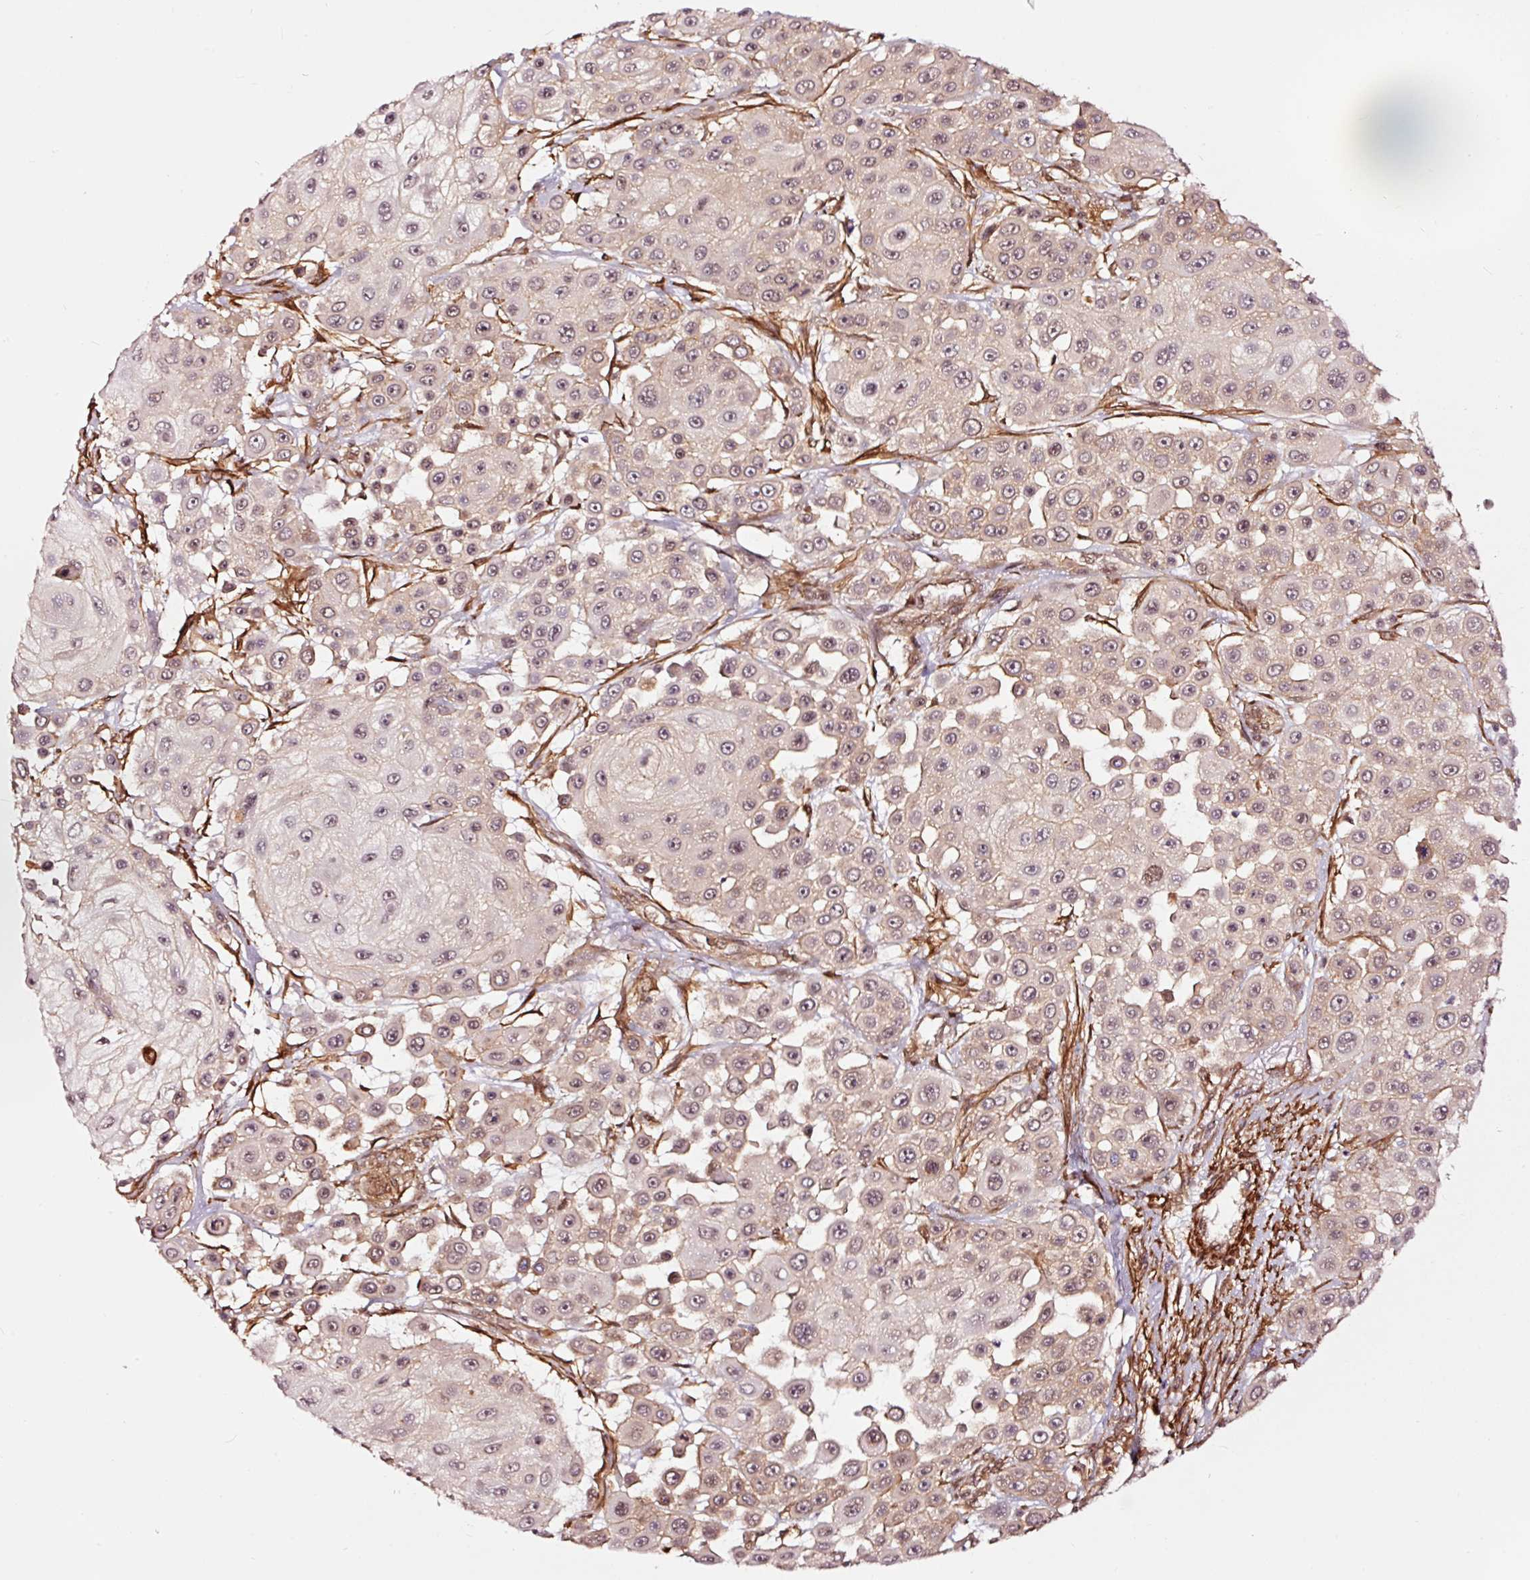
{"staining": {"intensity": "weak", "quantity": "25%-75%", "location": "cytoplasmic/membranous,nuclear"}, "tissue": "skin cancer", "cell_type": "Tumor cells", "image_type": "cancer", "snomed": [{"axis": "morphology", "description": "Squamous cell carcinoma, NOS"}, {"axis": "topography", "description": "Skin"}], "caption": "IHC of squamous cell carcinoma (skin) reveals low levels of weak cytoplasmic/membranous and nuclear positivity in approximately 25%-75% of tumor cells.", "gene": "TPM1", "patient": {"sex": "male", "age": 67}}